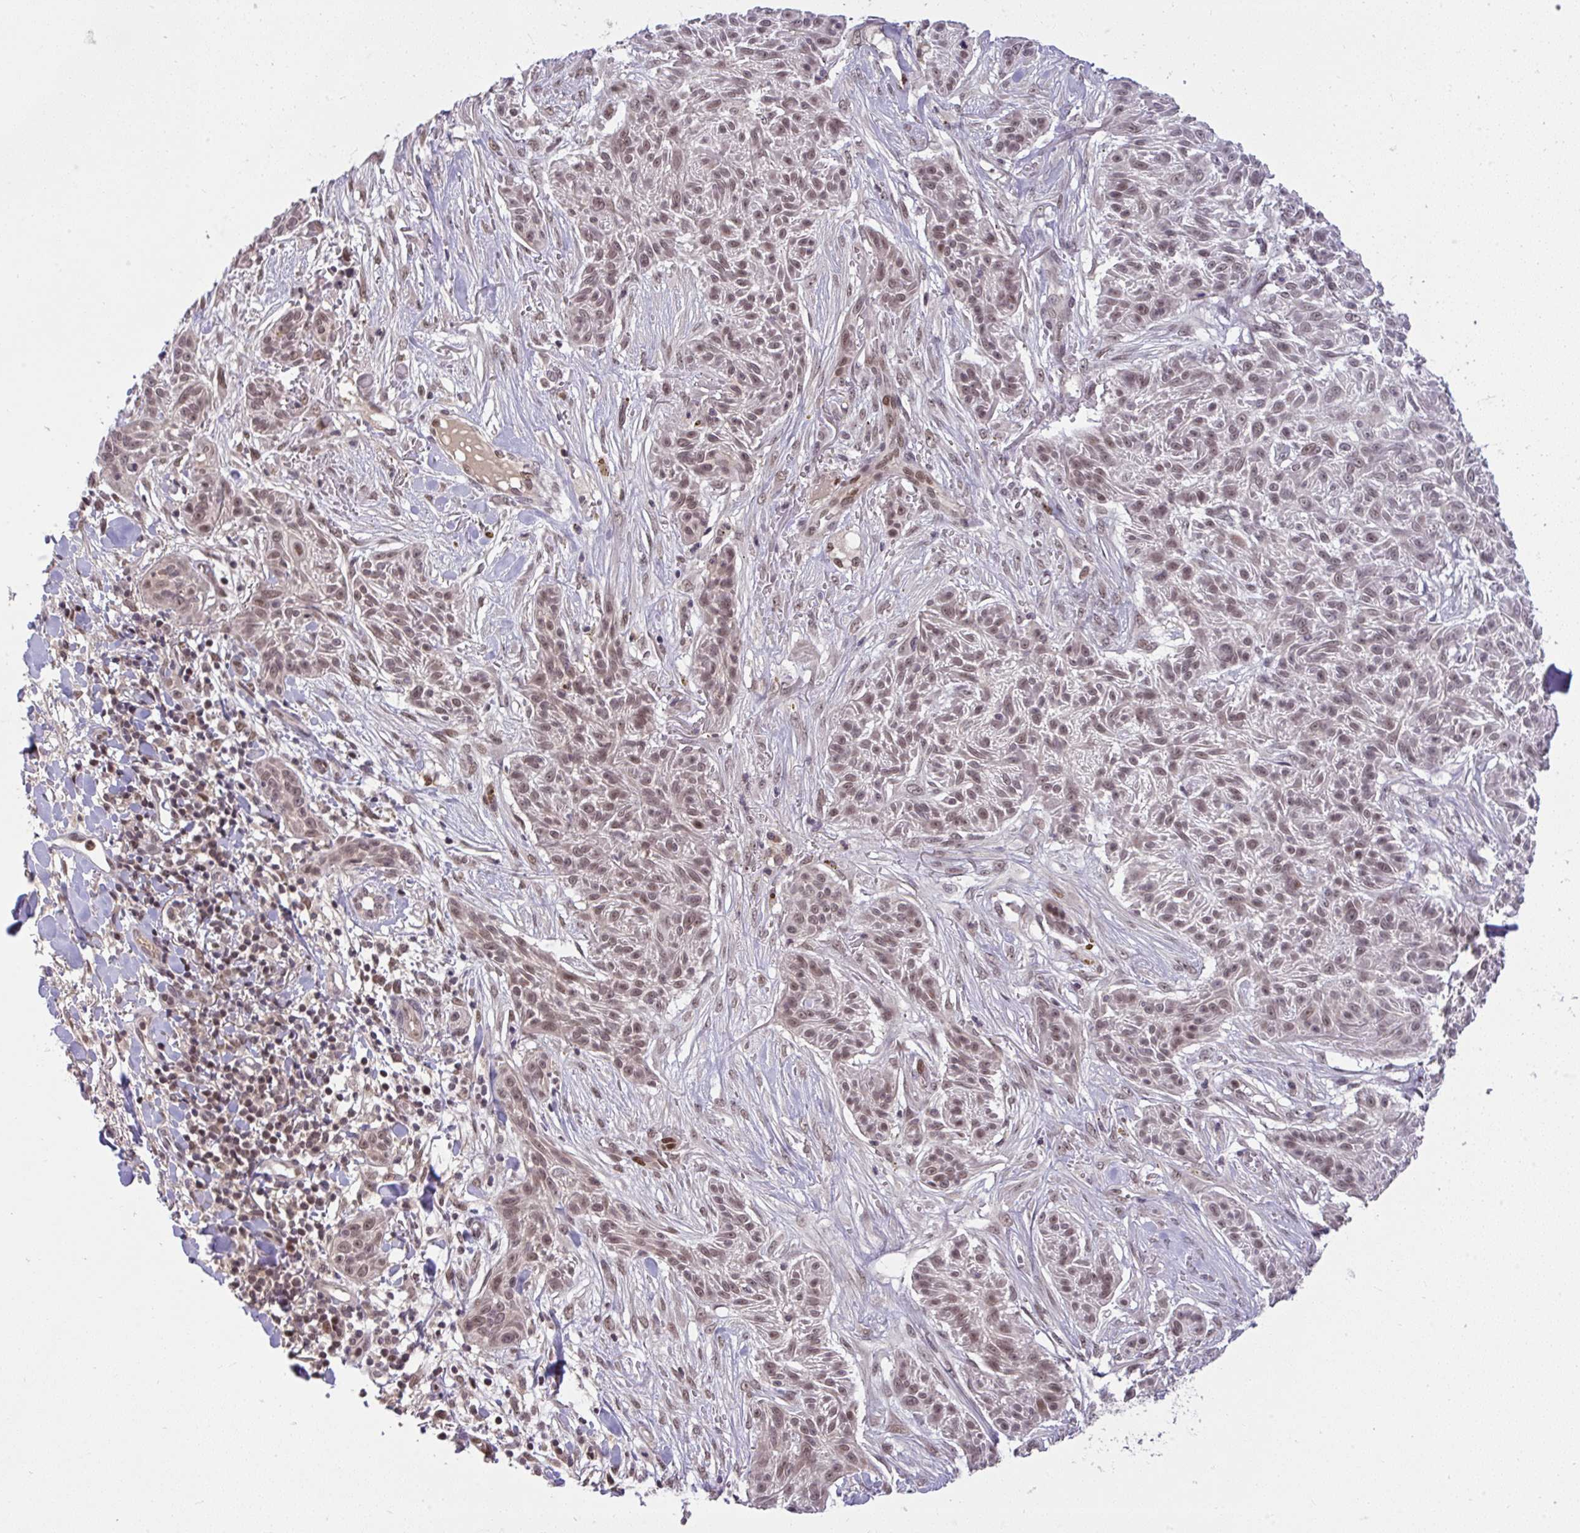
{"staining": {"intensity": "moderate", "quantity": ">75%", "location": "nuclear"}, "tissue": "skin cancer", "cell_type": "Tumor cells", "image_type": "cancer", "snomed": [{"axis": "morphology", "description": "Squamous cell carcinoma, NOS"}, {"axis": "topography", "description": "Skin"}], "caption": "Human skin cancer (squamous cell carcinoma) stained with a brown dye displays moderate nuclear positive expression in approximately >75% of tumor cells.", "gene": "KLF2", "patient": {"sex": "male", "age": 86}}